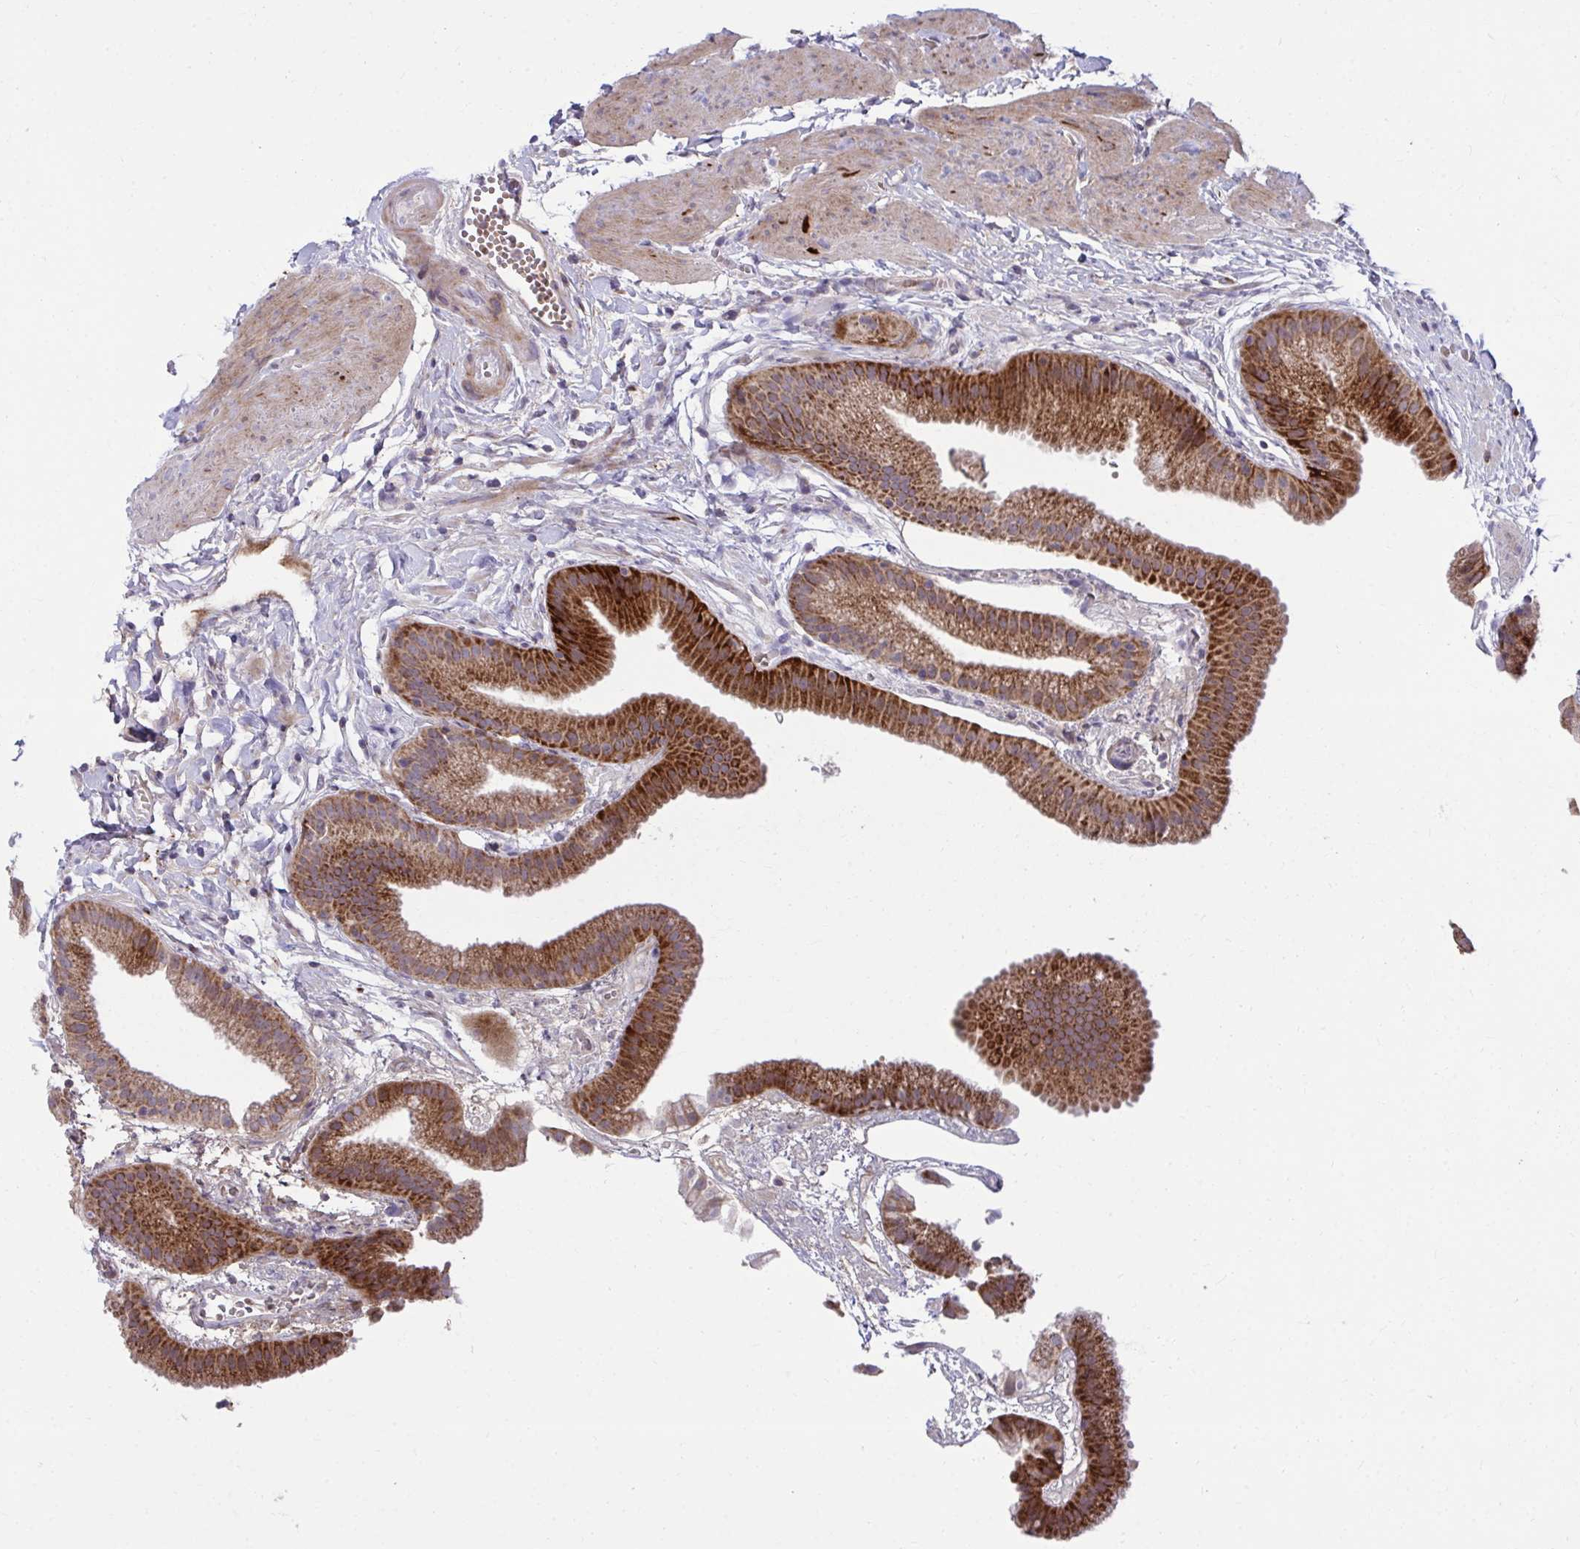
{"staining": {"intensity": "strong", "quantity": ">75%", "location": "cytoplasmic/membranous"}, "tissue": "gallbladder", "cell_type": "Glandular cells", "image_type": "normal", "snomed": [{"axis": "morphology", "description": "Normal tissue, NOS"}, {"axis": "topography", "description": "Gallbladder"}], "caption": "Immunohistochemical staining of unremarkable gallbladder shows strong cytoplasmic/membranous protein staining in approximately >75% of glandular cells.", "gene": "C16orf54", "patient": {"sex": "female", "age": 63}}